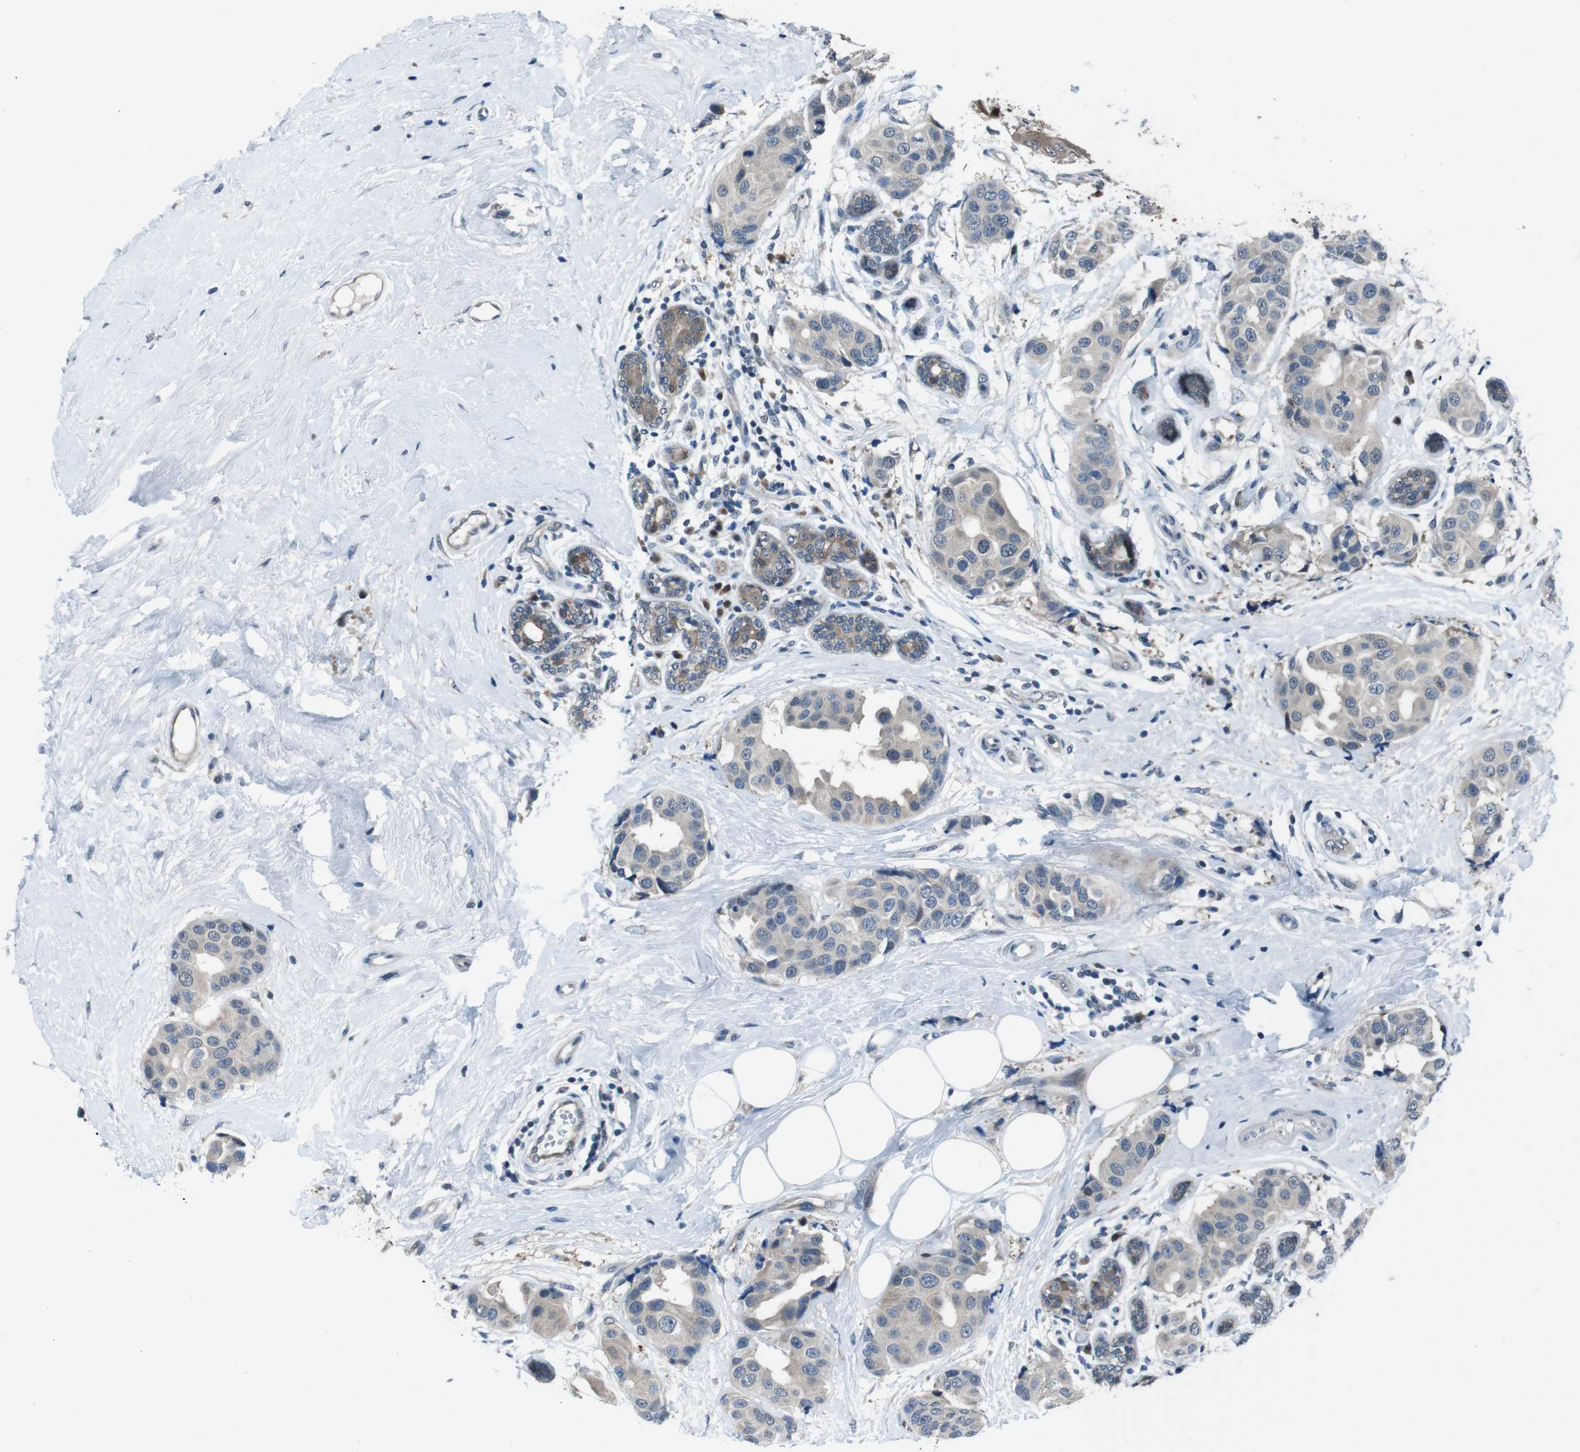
{"staining": {"intensity": "negative", "quantity": "none", "location": "none"}, "tissue": "breast cancer", "cell_type": "Tumor cells", "image_type": "cancer", "snomed": [{"axis": "morphology", "description": "Normal tissue, NOS"}, {"axis": "morphology", "description": "Duct carcinoma"}, {"axis": "topography", "description": "Breast"}], "caption": "Image shows no protein positivity in tumor cells of breast cancer tissue.", "gene": "LRP5", "patient": {"sex": "female", "age": 39}}